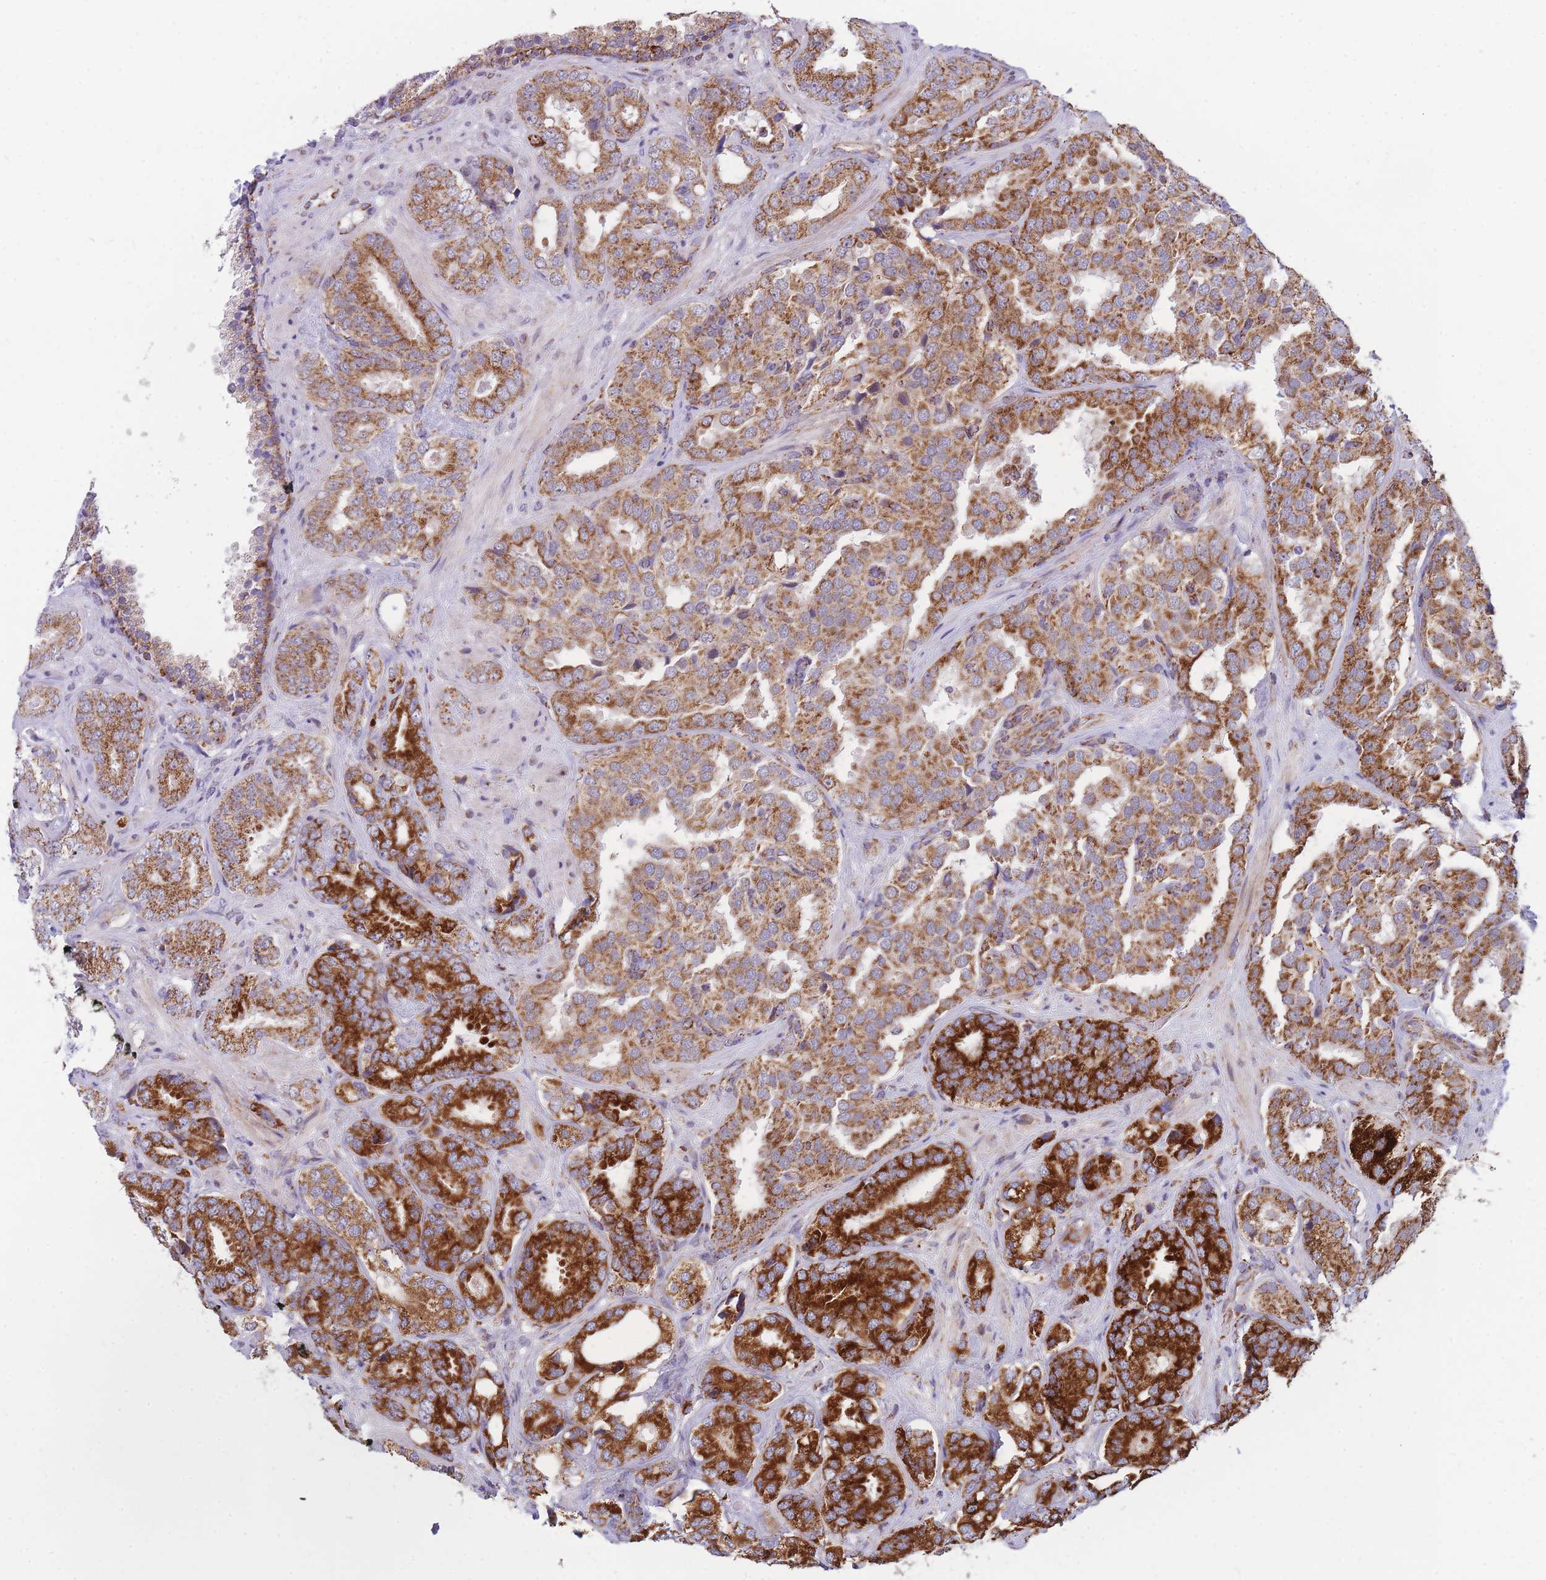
{"staining": {"intensity": "strong", "quantity": ">75%", "location": "cytoplasmic/membranous"}, "tissue": "prostate cancer", "cell_type": "Tumor cells", "image_type": "cancer", "snomed": [{"axis": "morphology", "description": "Adenocarcinoma, High grade"}, {"axis": "topography", "description": "Prostate"}], "caption": "Tumor cells show high levels of strong cytoplasmic/membranous expression in about >75% of cells in adenocarcinoma (high-grade) (prostate). The protein of interest is stained brown, and the nuclei are stained in blue (DAB IHC with brightfield microscopy, high magnification).", "gene": "DDX49", "patient": {"sex": "male", "age": 71}}